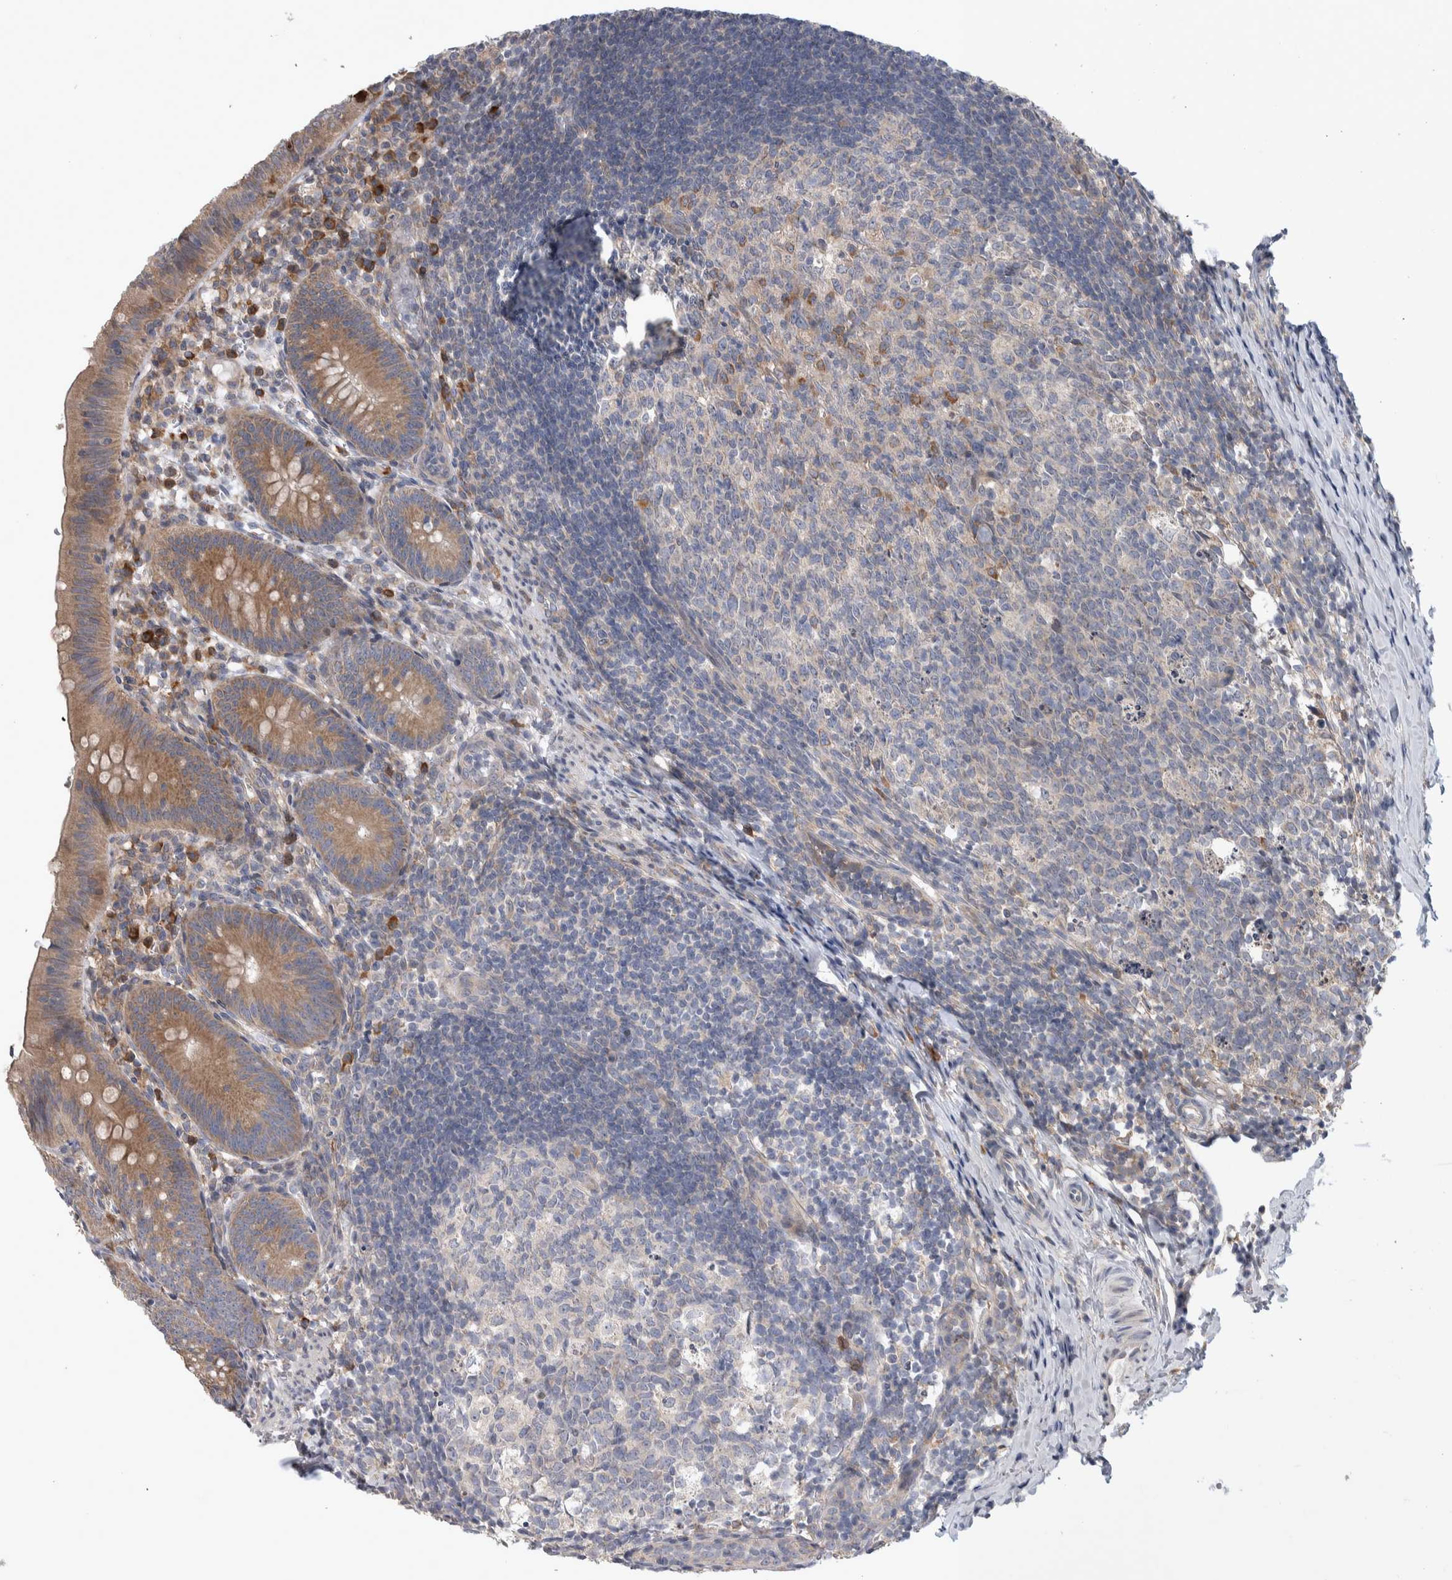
{"staining": {"intensity": "moderate", "quantity": "25%-75%", "location": "cytoplasmic/membranous"}, "tissue": "appendix", "cell_type": "Glandular cells", "image_type": "normal", "snomed": [{"axis": "morphology", "description": "Normal tissue, NOS"}, {"axis": "topography", "description": "Appendix"}], "caption": "Appendix stained with immunohistochemistry reveals moderate cytoplasmic/membranous staining in approximately 25%-75% of glandular cells.", "gene": "IBTK", "patient": {"sex": "male", "age": 1}}